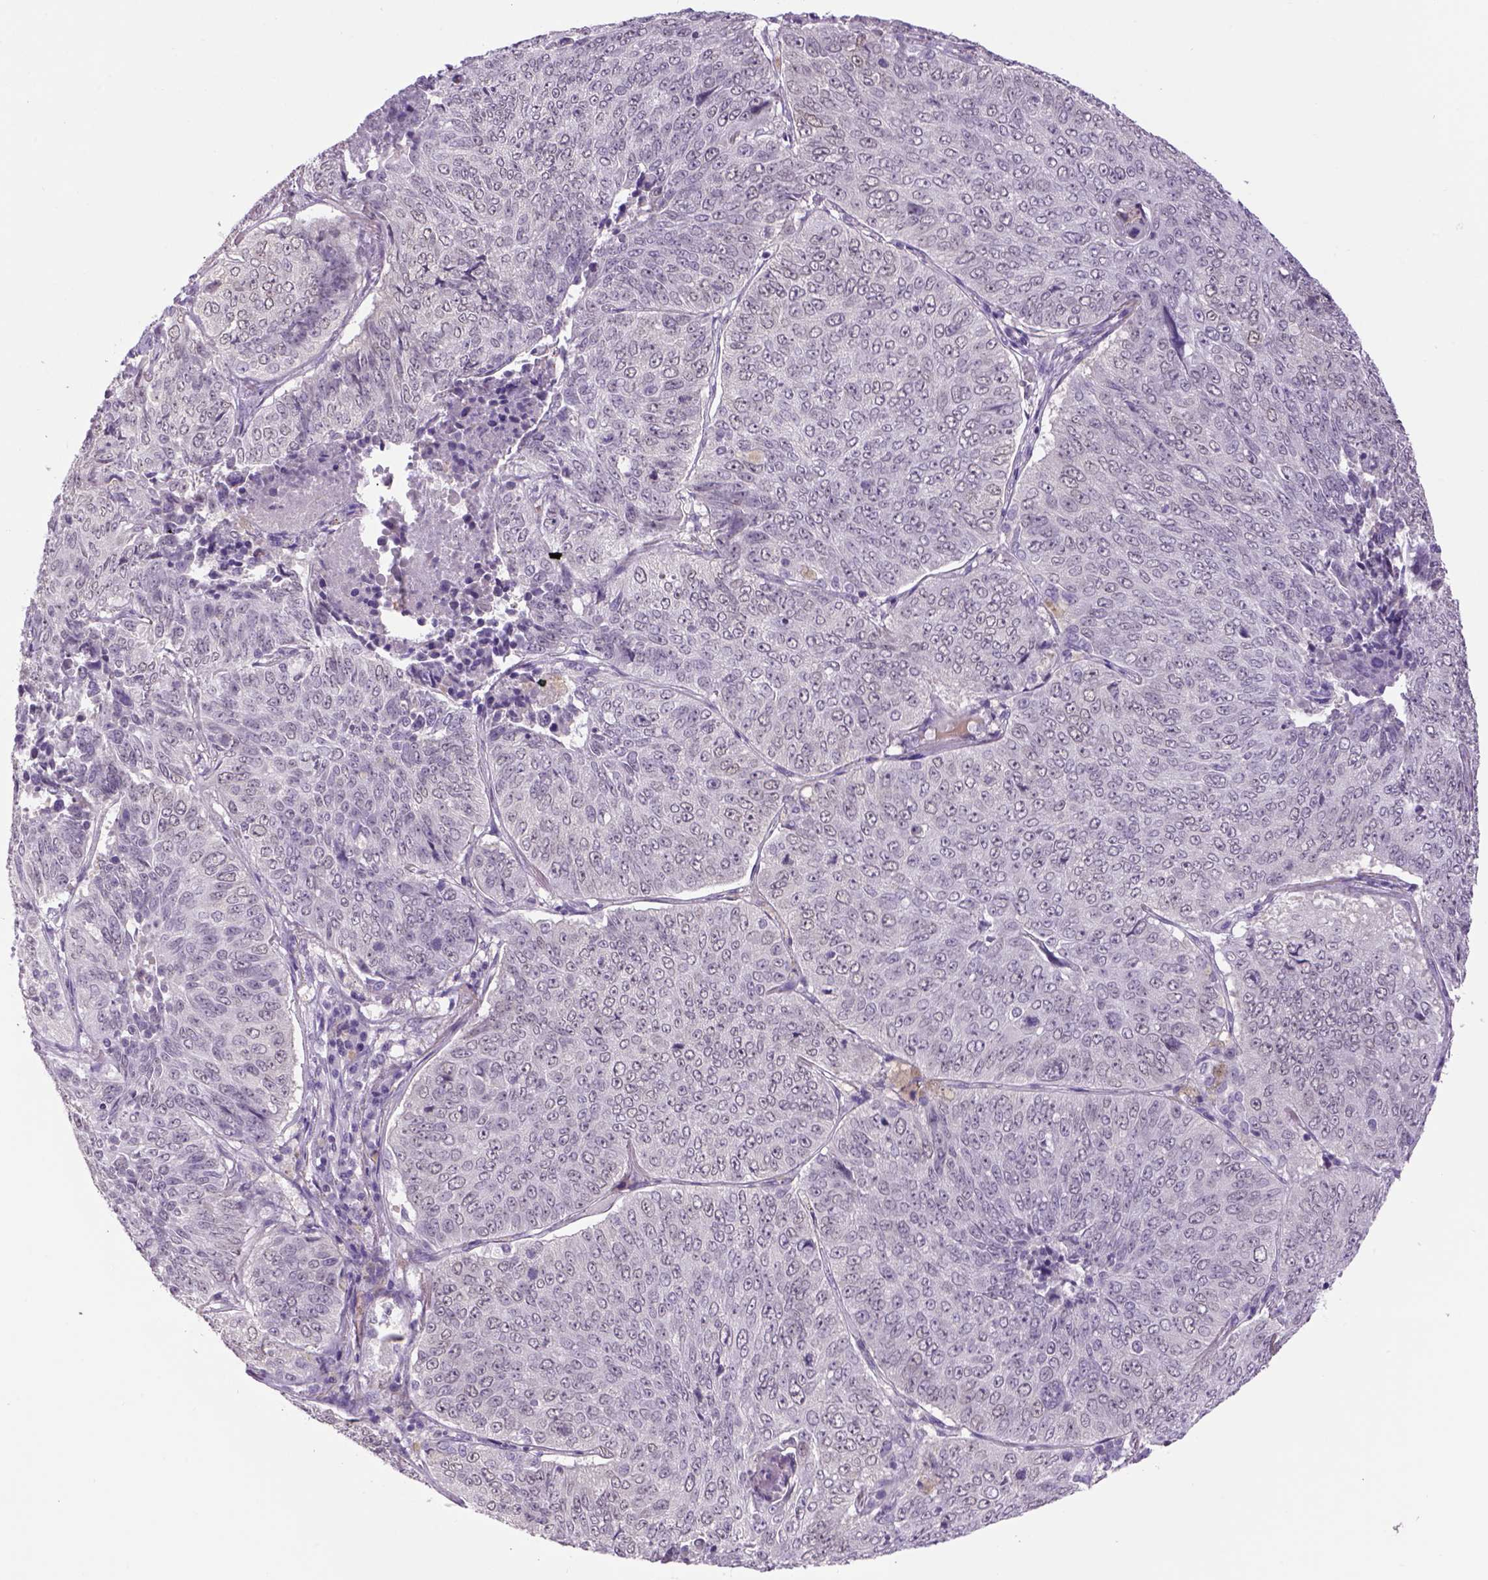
{"staining": {"intensity": "negative", "quantity": "none", "location": "none"}, "tissue": "lung cancer", "cell_type": "Tumor cells", "image_type": "cancer", "snomed": [{"axis": "morphology", "description": "Normal tissue, NOS"}, {"axis": "morphology", "description": "Squamous cell carcinoma, NOS"}, {"axis": "topography", "description": "Bronchus"}, {"axis": "topography", "description": "Lung"}], "caption": "This is an immunohistochemistry (IHC) photomicrograph of human lung squamous cell carcinoma. There is no expression in tumor cells.", "gene": "DBH", "patient": {"sex": "male", "age": 64}}